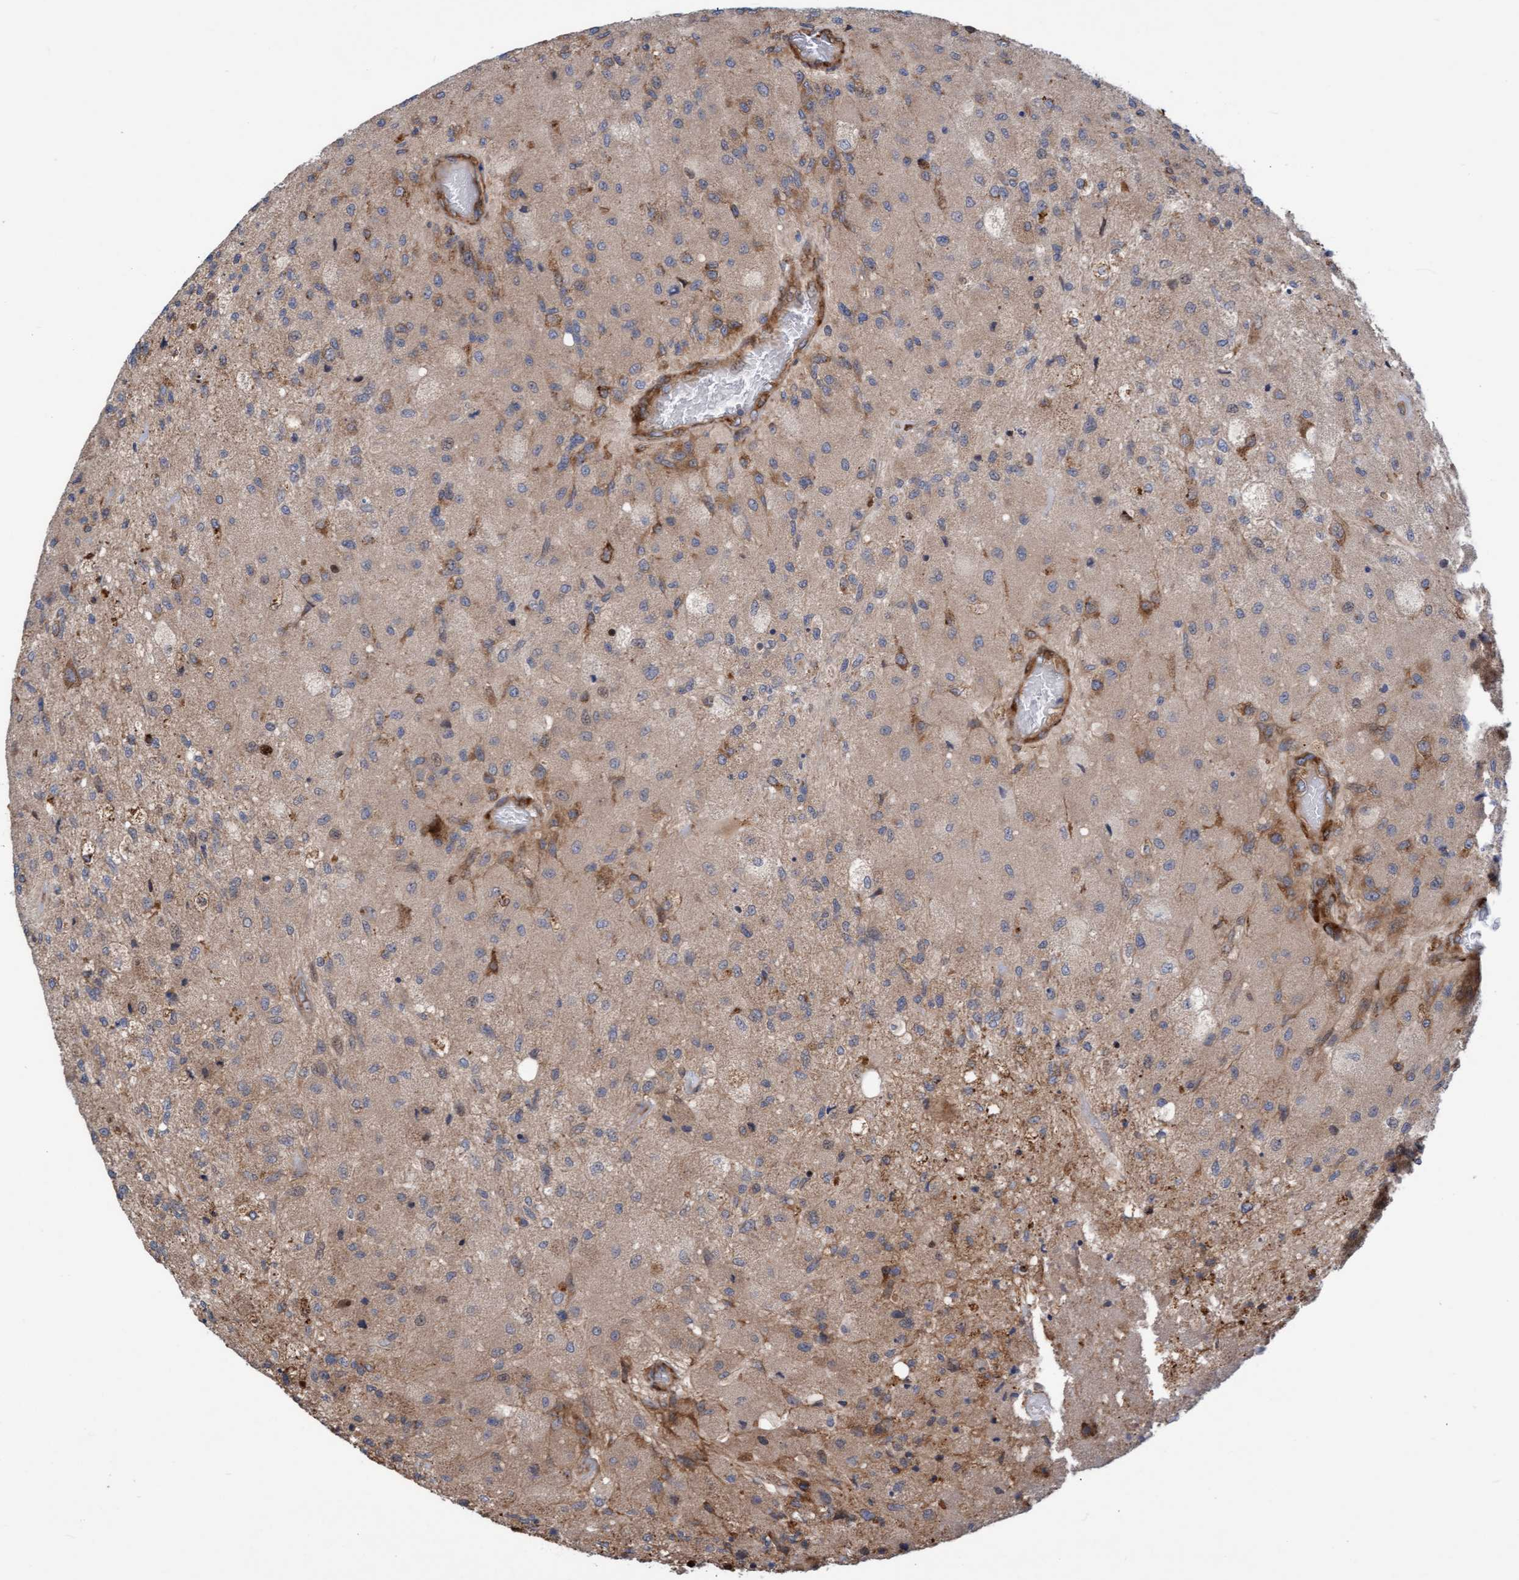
{"staining": {"intensity": "moderate", "quantity": "<25%", "location": "cytoplasmic/membranous"}, "tissue": "glioma", "cell_type": "Tumor cells", "image_type": "cancer", "snomed": [{"axis": "morphology", "description": "Normal tissue, NOS"}, {"axis": "morphology", "description": "Glioma, malignant, High grade"}, {"axis": "topography", "description": "Cerebral cortex"}], "caption": "High-power microscopy captured an immunohistochemistry (IHC) micrograph of glioma, revealing moderate cytoplasmic/membranous expression in about <25% of tumor cells.", "gene": "KIAA0753", "patient": {"sex": "male", "age": 77}}